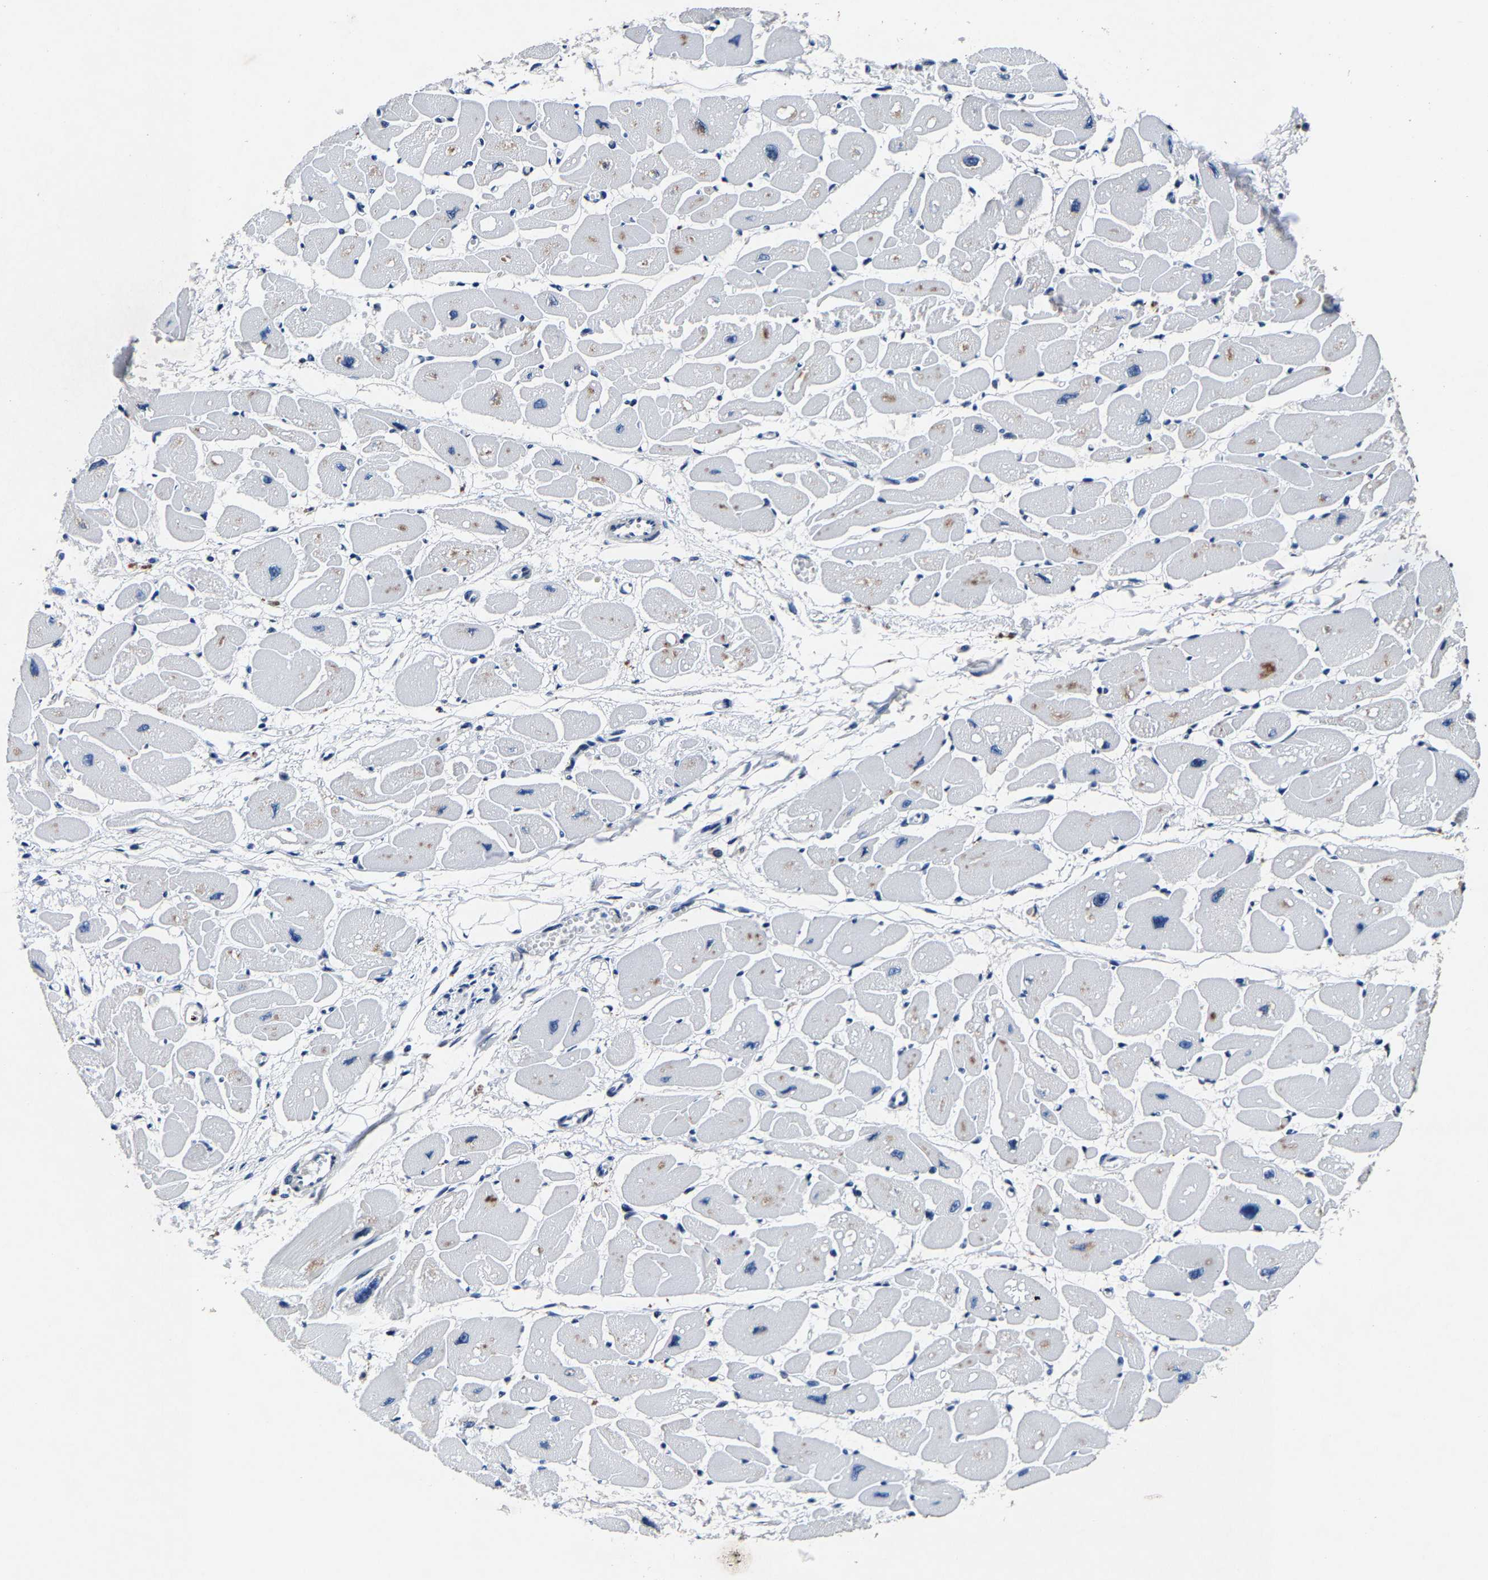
{"staining": {"intensity": "weak", "quantity": "<25%", "location": "cytoplasmic/membranous"}, "tissue": "heart muscle", "cell_type": "Cardiomyocytes", "image_type": "normal", "snomed": [{"axis": "morphology", "description": "Normal tissue, NOS"}, {"axis": "topography", "description": "Heart"}], "caption": "Immunohistochemical staining of normal heart muscle shows no significant positivity in cardiomyocytes. (DAB IHC with hematoxylin counter stain).", "gene": "UBN2", "patient": {"sex": "female", "age": 54}}